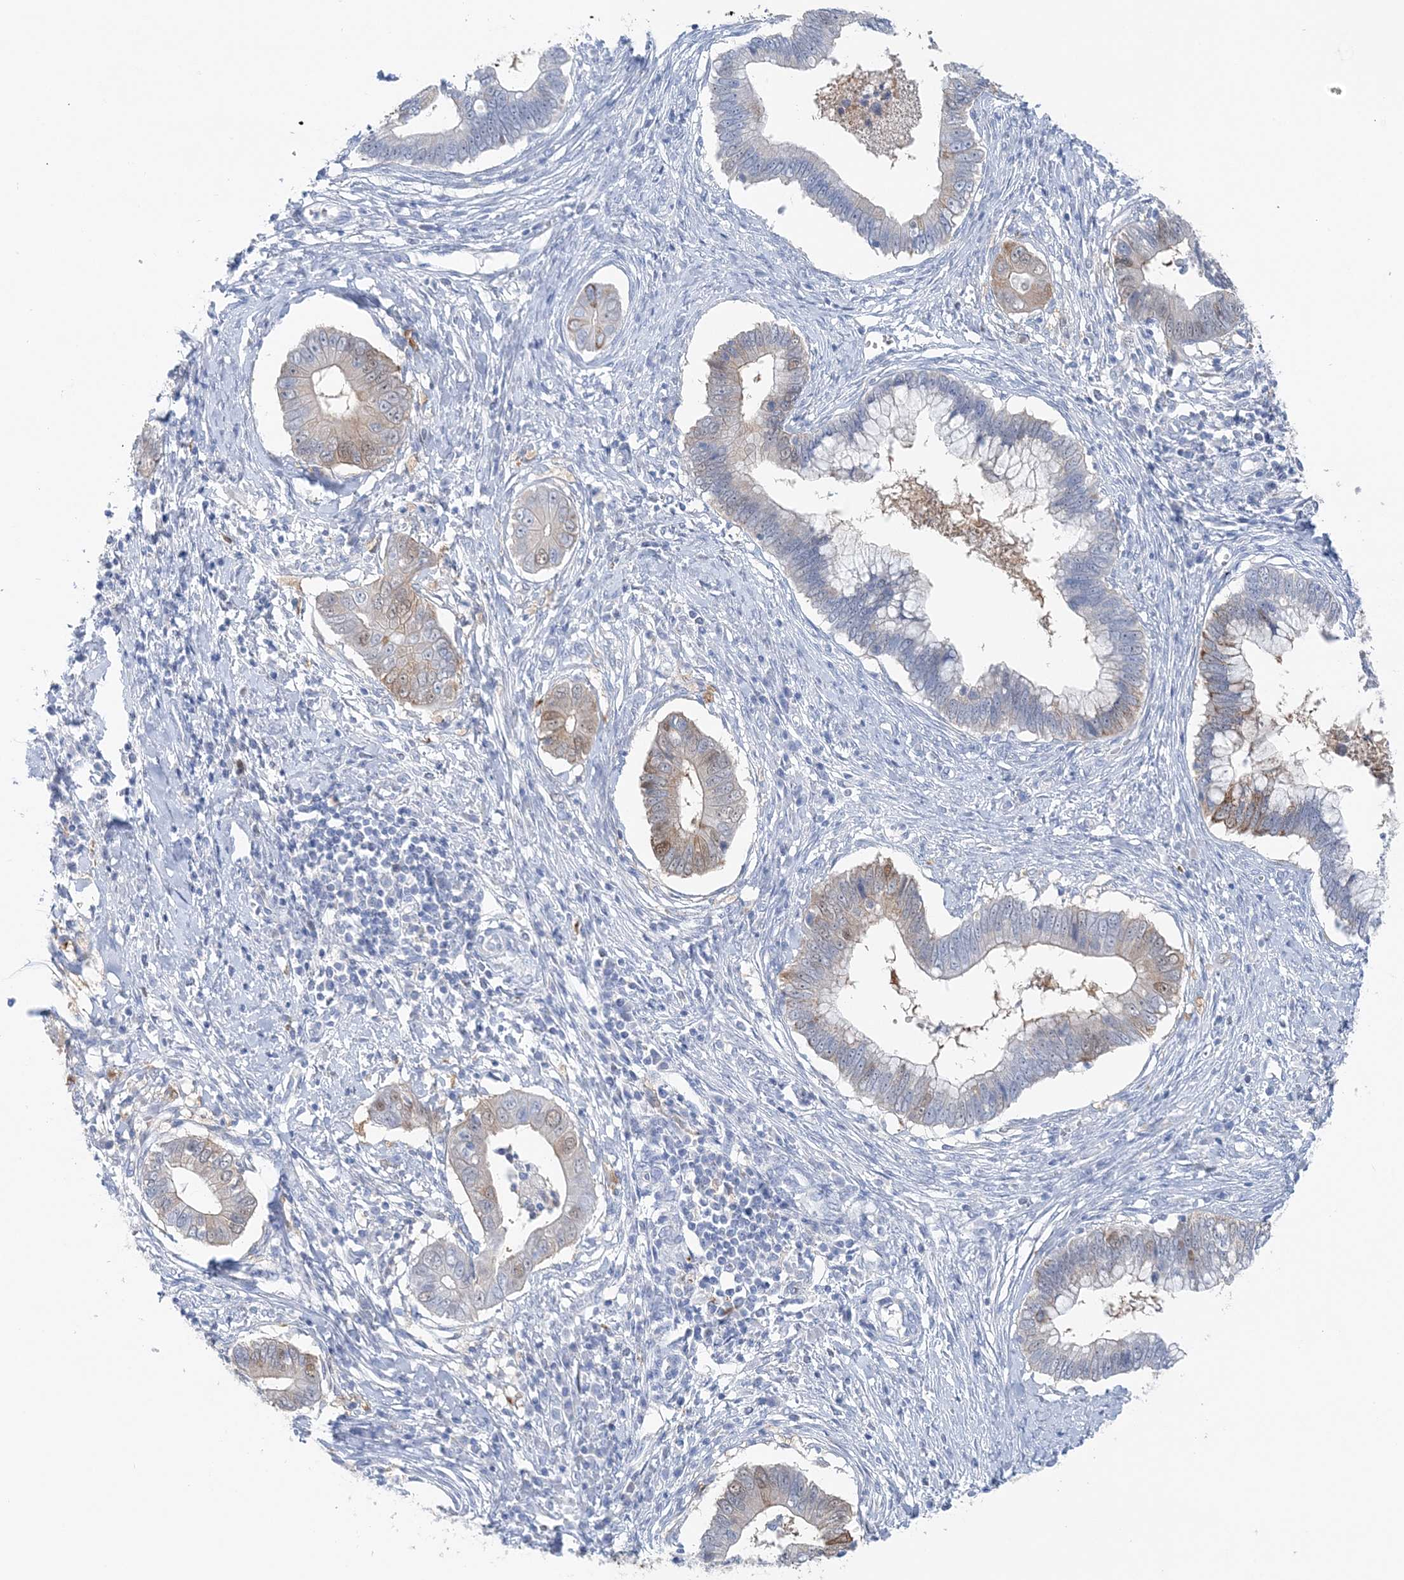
{"staining": {"intensity": "weak", "quantity": "<25%", "location": "cytoplasmic/membranous,nuclear"}, "tissue": "cervical cancer", "cell_type": "Tumor cells", "image_type": "cancer", "snomed": [{"axis": "morphology", "description": "Adenocarcinoma, NOS"}, {"axis": "topography", "description": "Cervix"}], "caption": "A micrograph of human cervical adenocarcinoma is negative for staining in tumor cells.", "gene": "HMGCS1", "patient": {"sex": "female", "age": 44}}